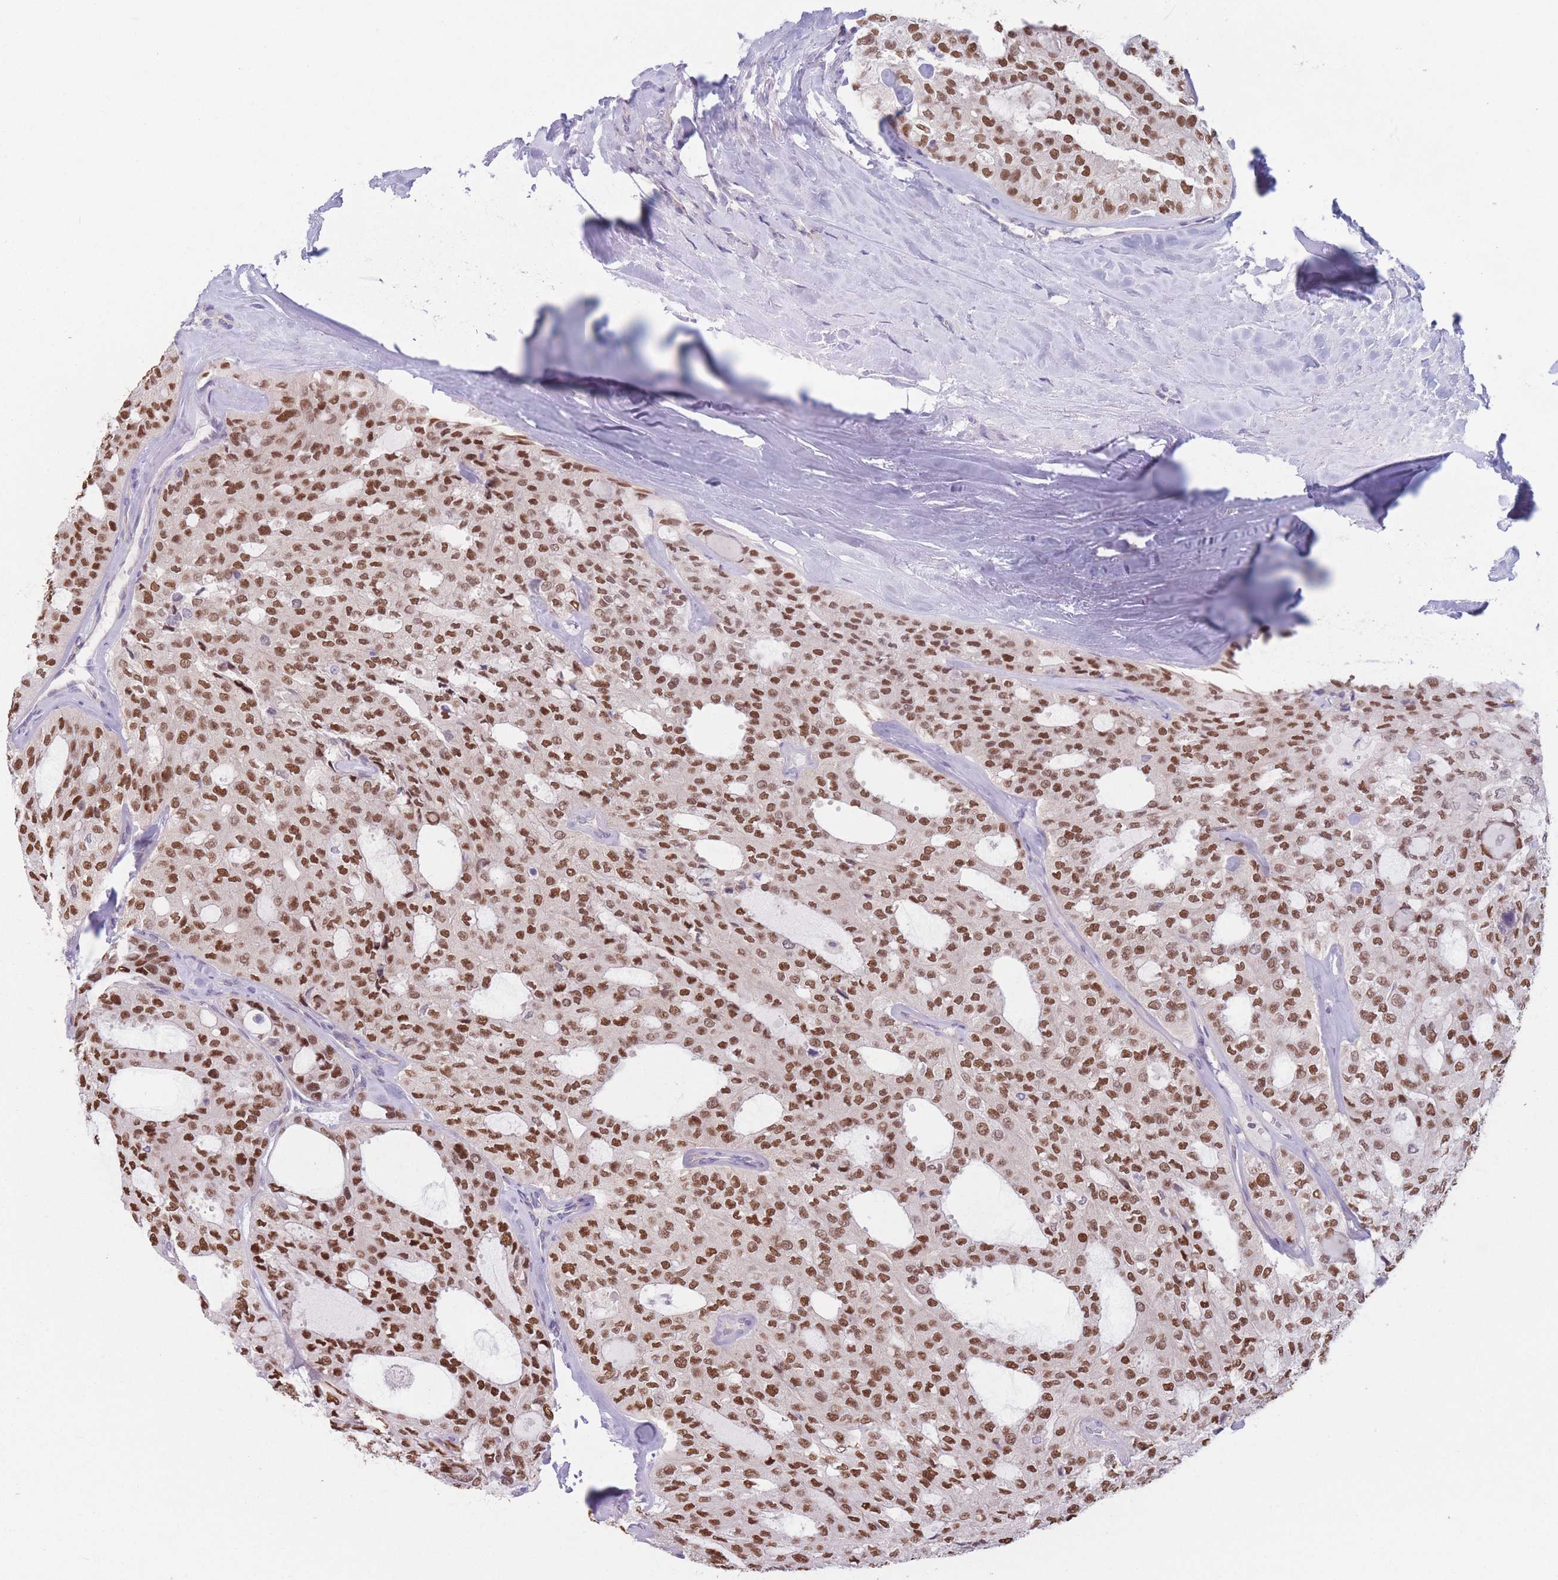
{"staining": {"intensity": "strong", "quantity": ">75%", "location": "nuclear"}, "tissue": "thyroid cancer", "cell_type": "Tumor cells", "image_type": "cancer", "snomed": [{"axis": "morphology", "description": "Follicular adenoma carcinoma, NOS"}, {"axis": "topography", "description": "Thyroid gland"}], "caption": "Protein staining displays strong nuclear expression in approximately >75% of tumor cells in thyroid cancer.", "gene": "ZNF439", "patient": {"sex": "male", "age": 75}}